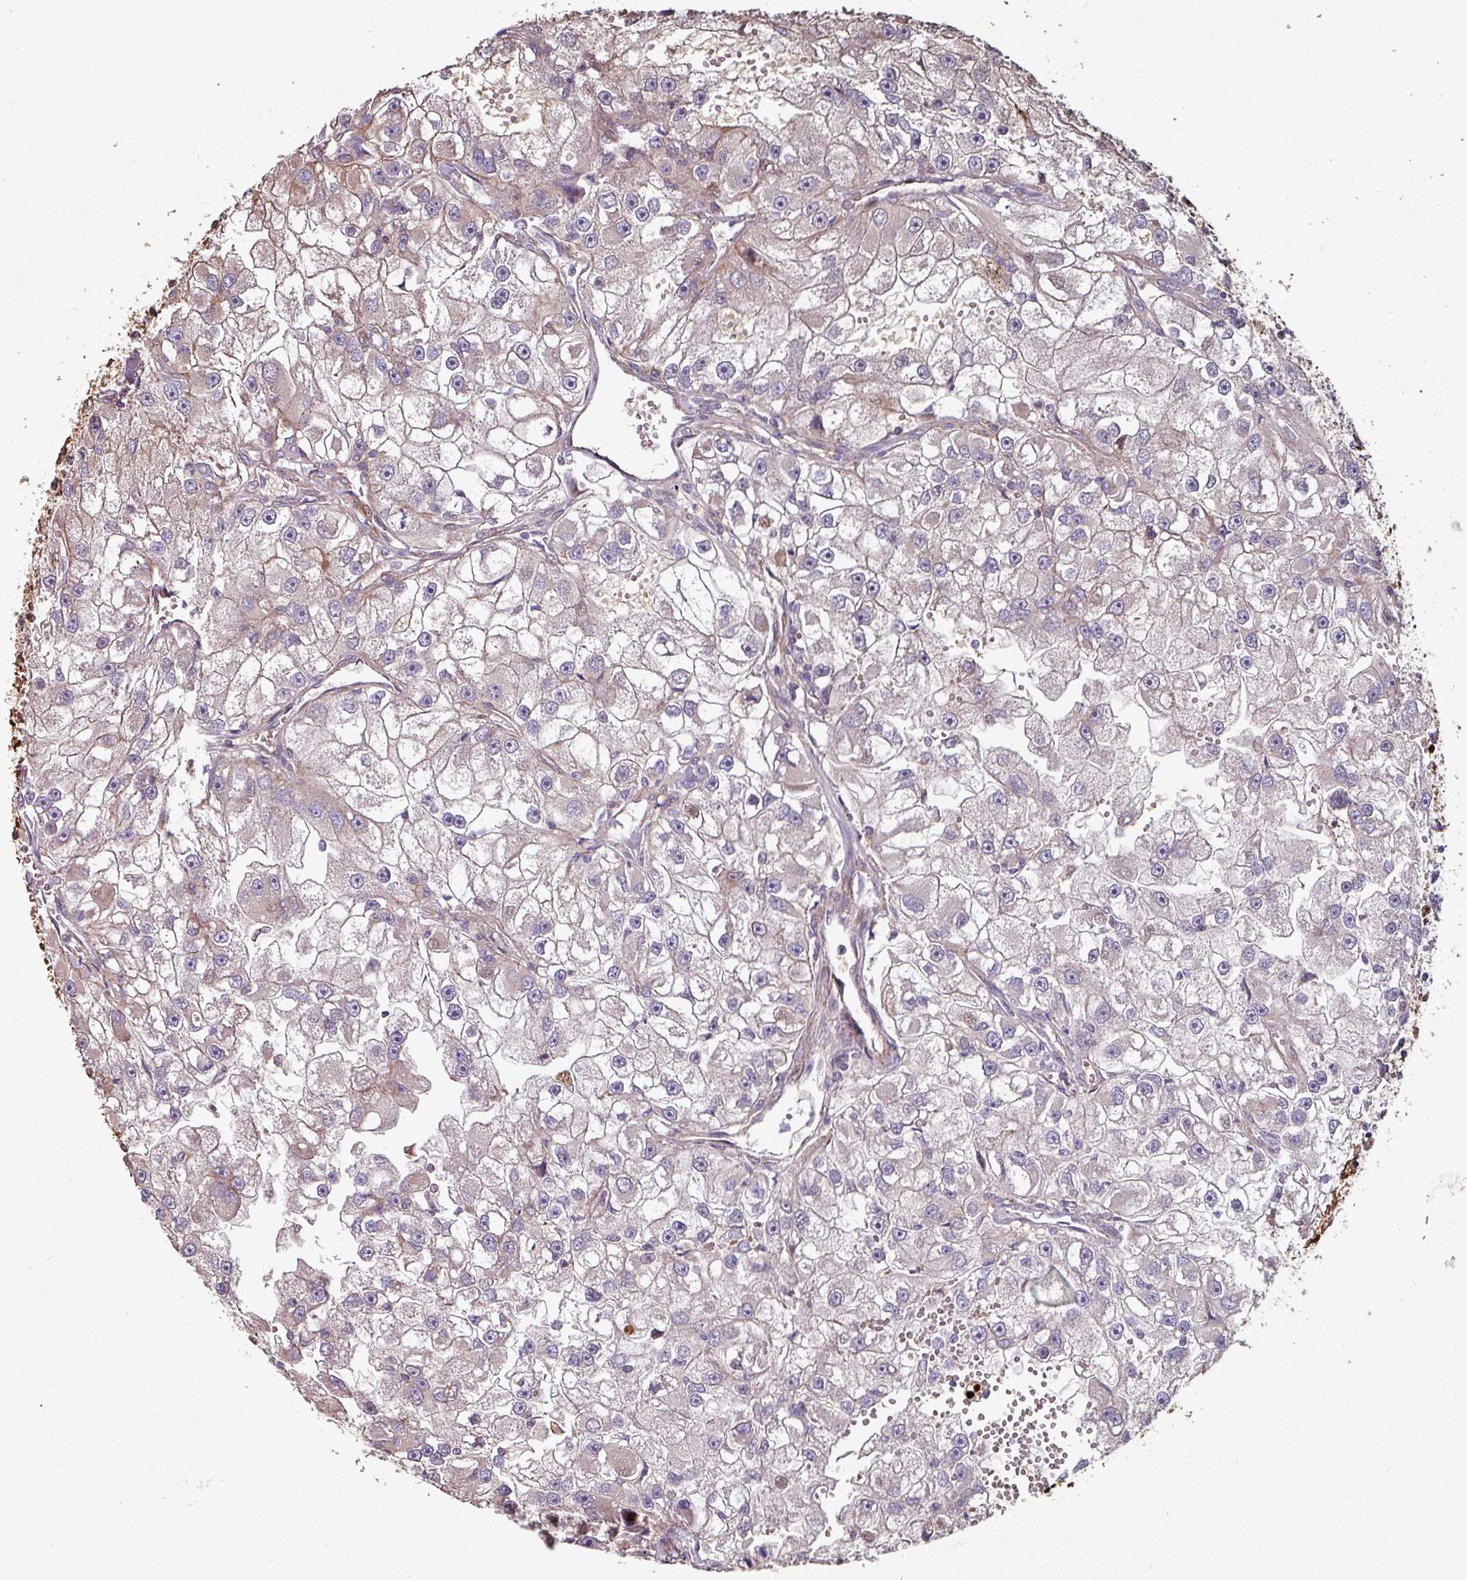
{"staining": {"intensity": "weak", "quantity": "<25%", "location": "cytoplasmic/membranous,nuclear"}, "tissue": "renal cancer", "cell_type": "Tumor cells", "image_type": "cancer", "snomed": [{"axis": "morphology", "description": "Adenocarcinoma, NOS"}, {"axis": "topography", "description": "Kidney"}], "caption": "Renal cancer stained for a protein using IHC reveals no expression tumor cells.", "gene": "ANO9", "patient": {"sex": "male", "age": 63}}